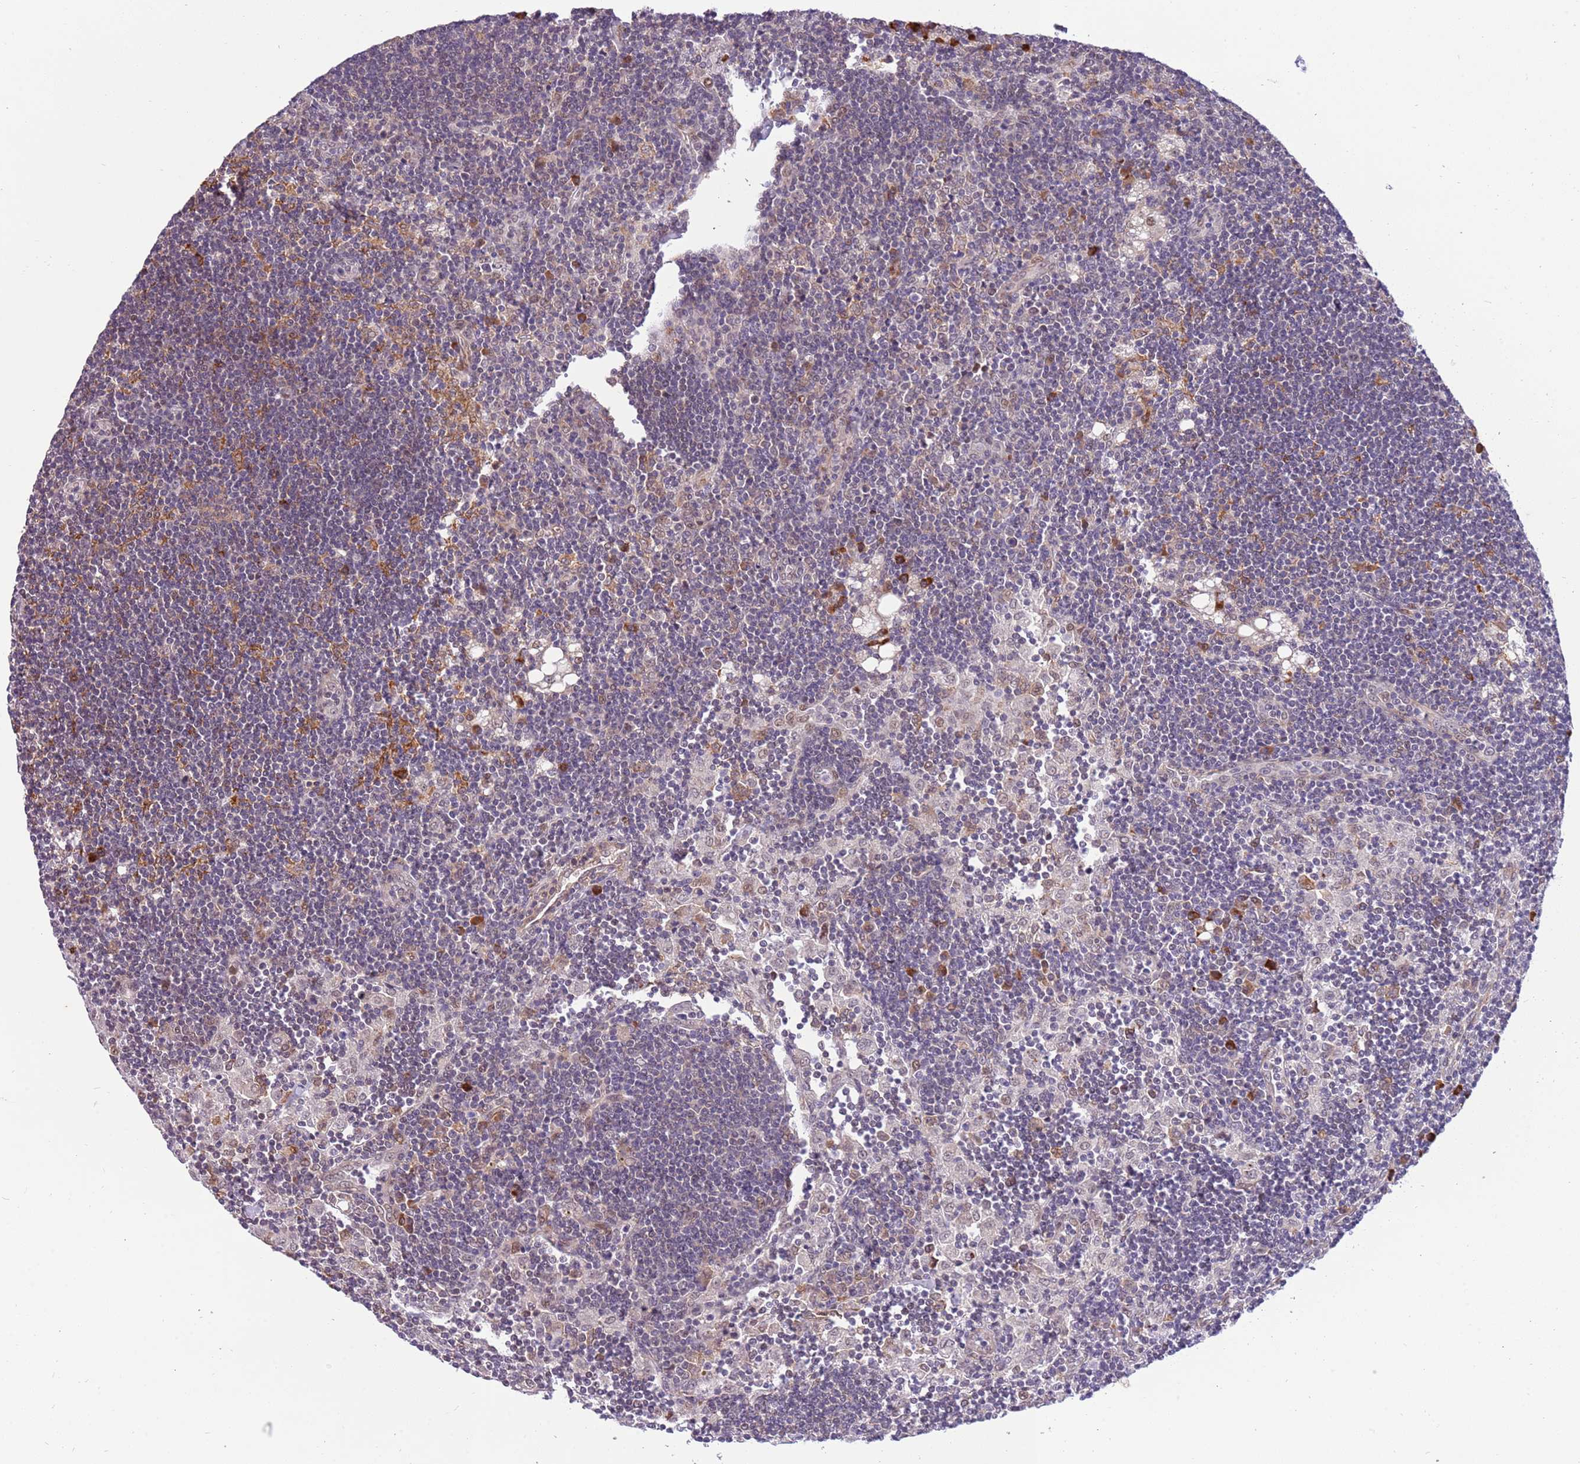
{"staining": {"intensity": "moderate", "quantity": "<25%", "location": "cytoplasmic/membranous"}, "tissue": "lymph node", "cell_type": "Germinal center cells", "image_type": "normal", "snomed": [{"axis": "morphology", "description": "Normal tissue, NOS"}, {"axis": "topography", "description": "Lymph node"}], "caption": "The immunohistochemical stain labels moderate cytoplasmic/membranous positivity in germinal center cells of unremarkable lymph node.", "gene": "MAGEF1", "patient": {"sex": "male", "age": 24}}